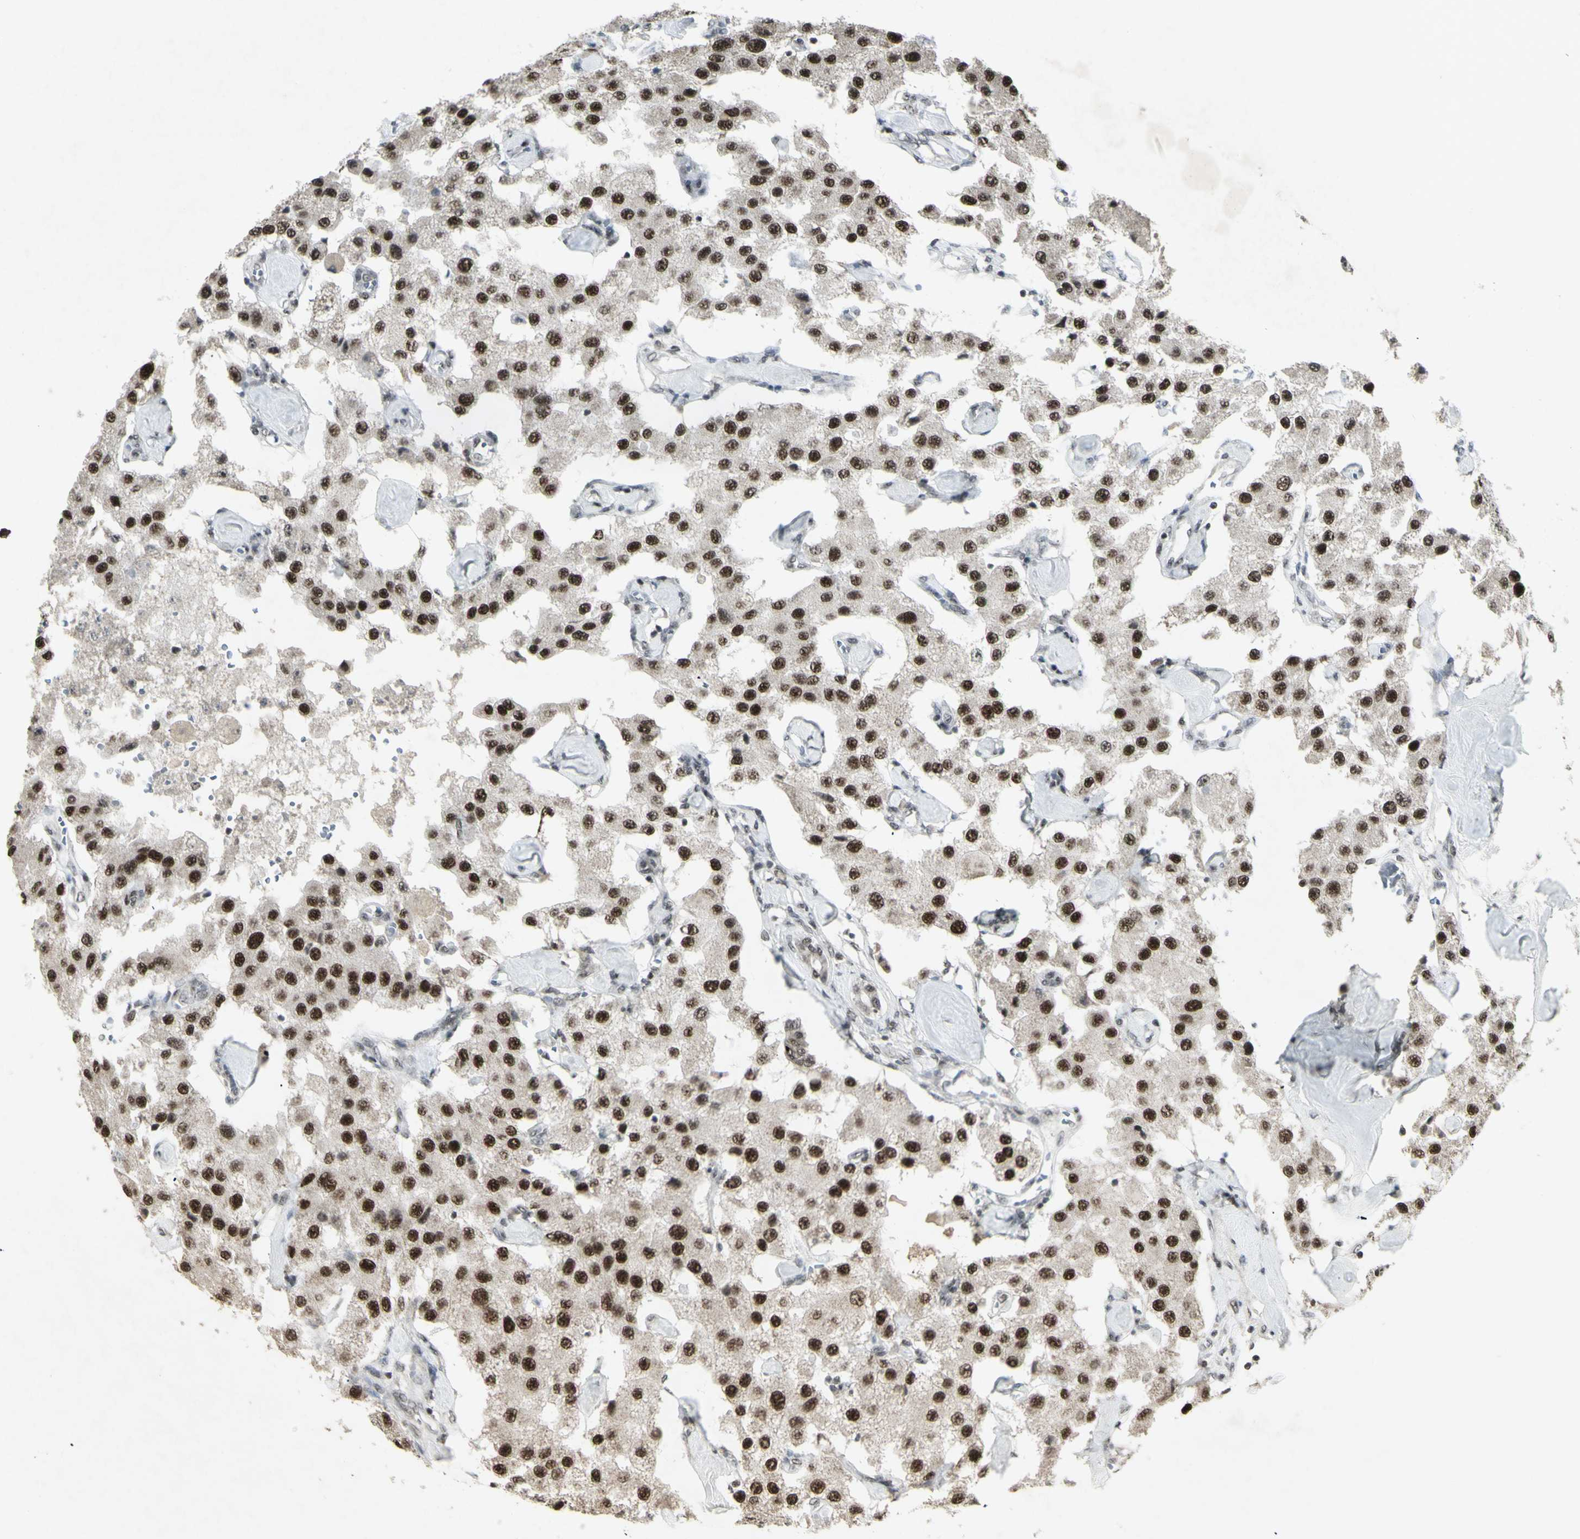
{"staining": {"intensity": "strong", "quantity": ">75%", "location": "nuclear"}, "tissue": "carcinoid", "cell_type": "Tumor cells", "image_type": "cancer", "snomed": [{"axis": "morphology", "description": "Carcinoid, malignant, NOS"}, {"axis": "topography", "description": "Pancreas"}], "caption": "Malignant carcinoid was stained to show a protein in brown. There is high levels of strong nuclear staining in approximately >75% of tumor cells.", "gene": "CCNT1", "patient": {"sex": "male", "age": 41}}